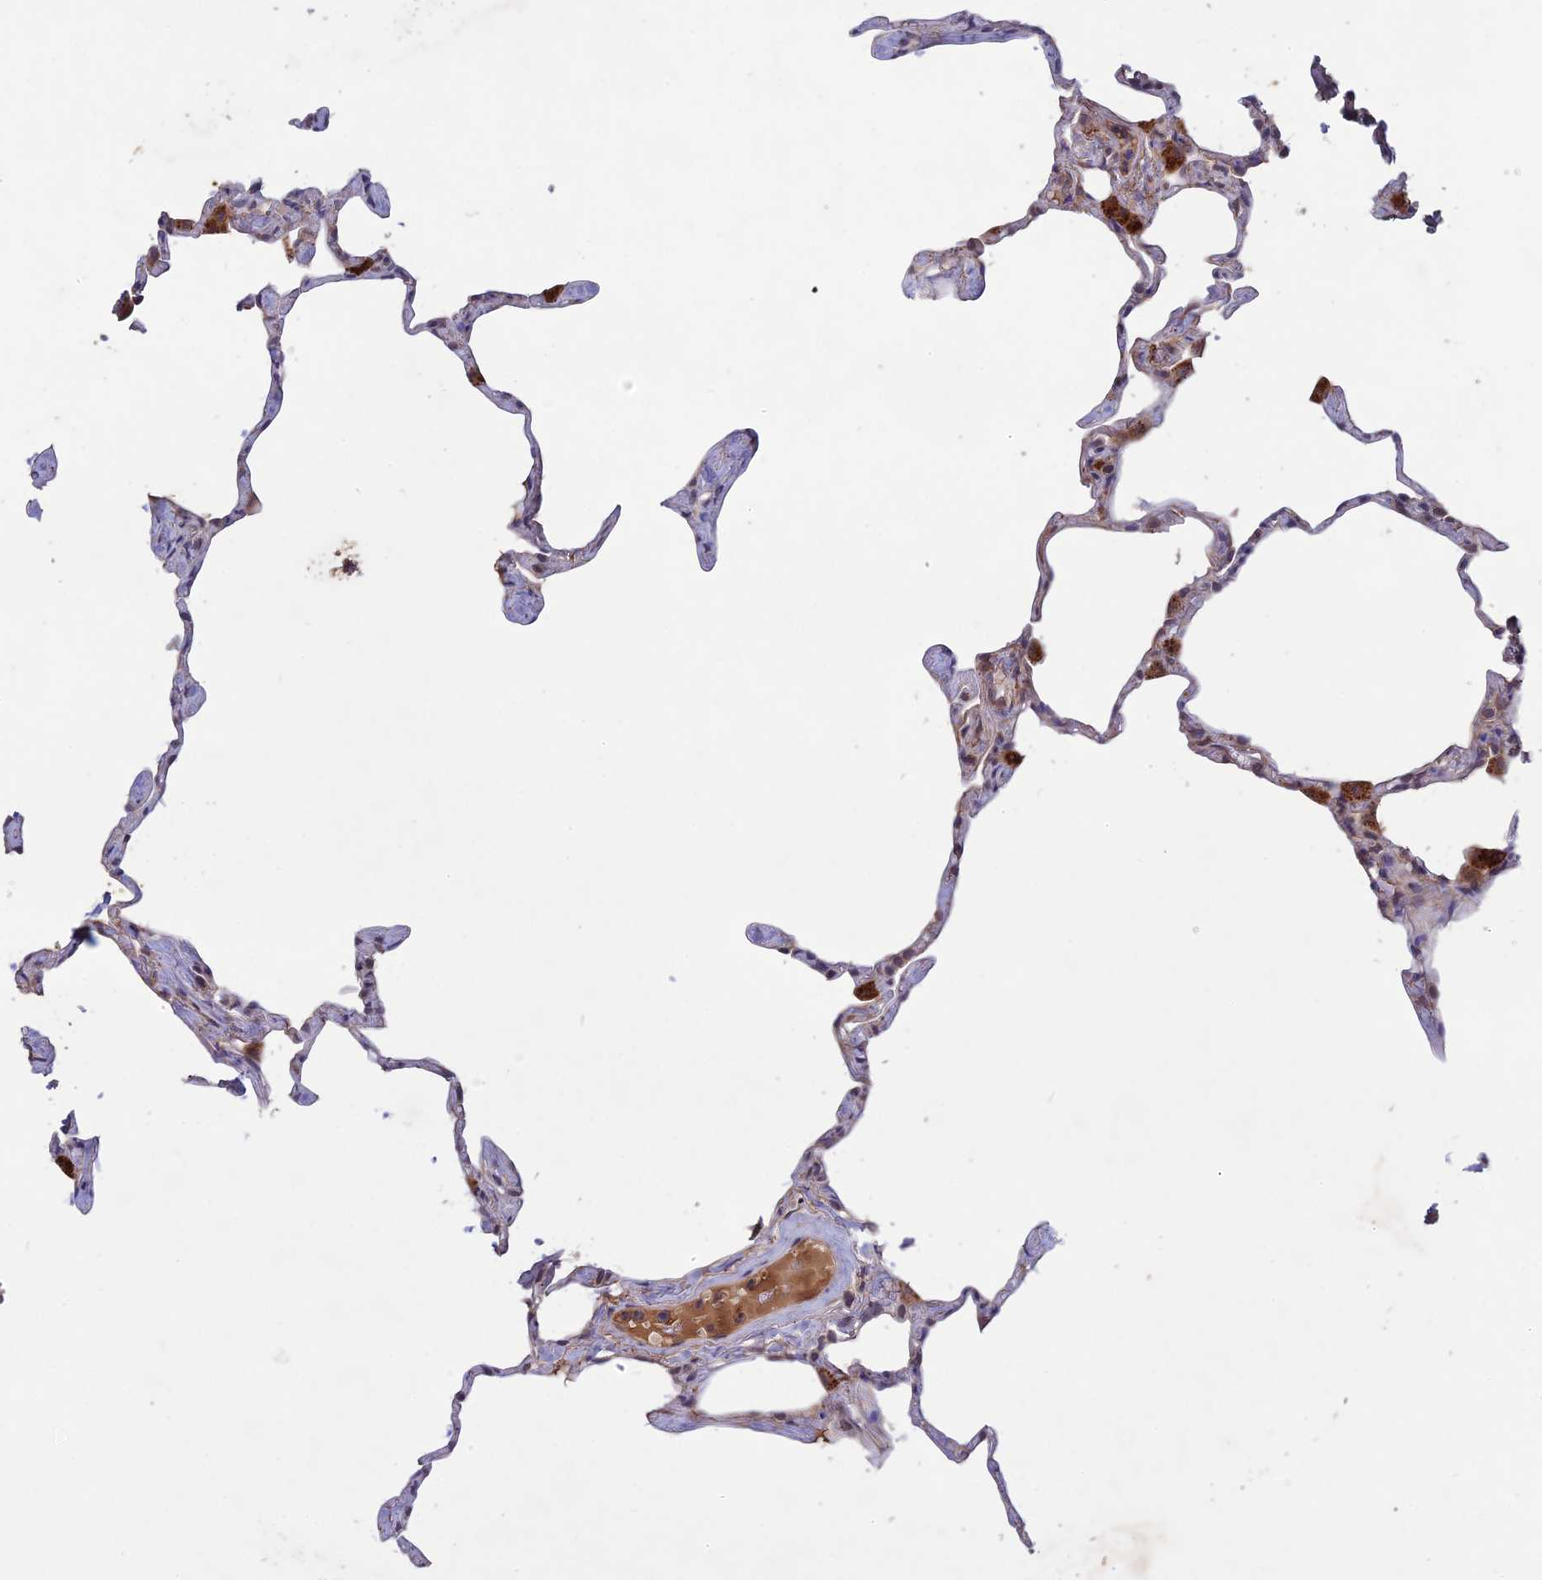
{"staining": {"intensity": "weak", "quantity": "<25%", "location": "cytoplasmic/membranous"}, "tissue": "lung", "cell_type": "Alveolar cells", "image_type": "normal", "snomed": [{"axis": "morphology", "description": "Normal tissue, NOS"}, {"axis": "topography", "description": "Lung"}], "caption": "Immunohistochemistry (IHC) of benign lung demonstrates no positivity in alveolar cells.", "gene": "ADO", "patient": {"sex": "male", "age": 65}}